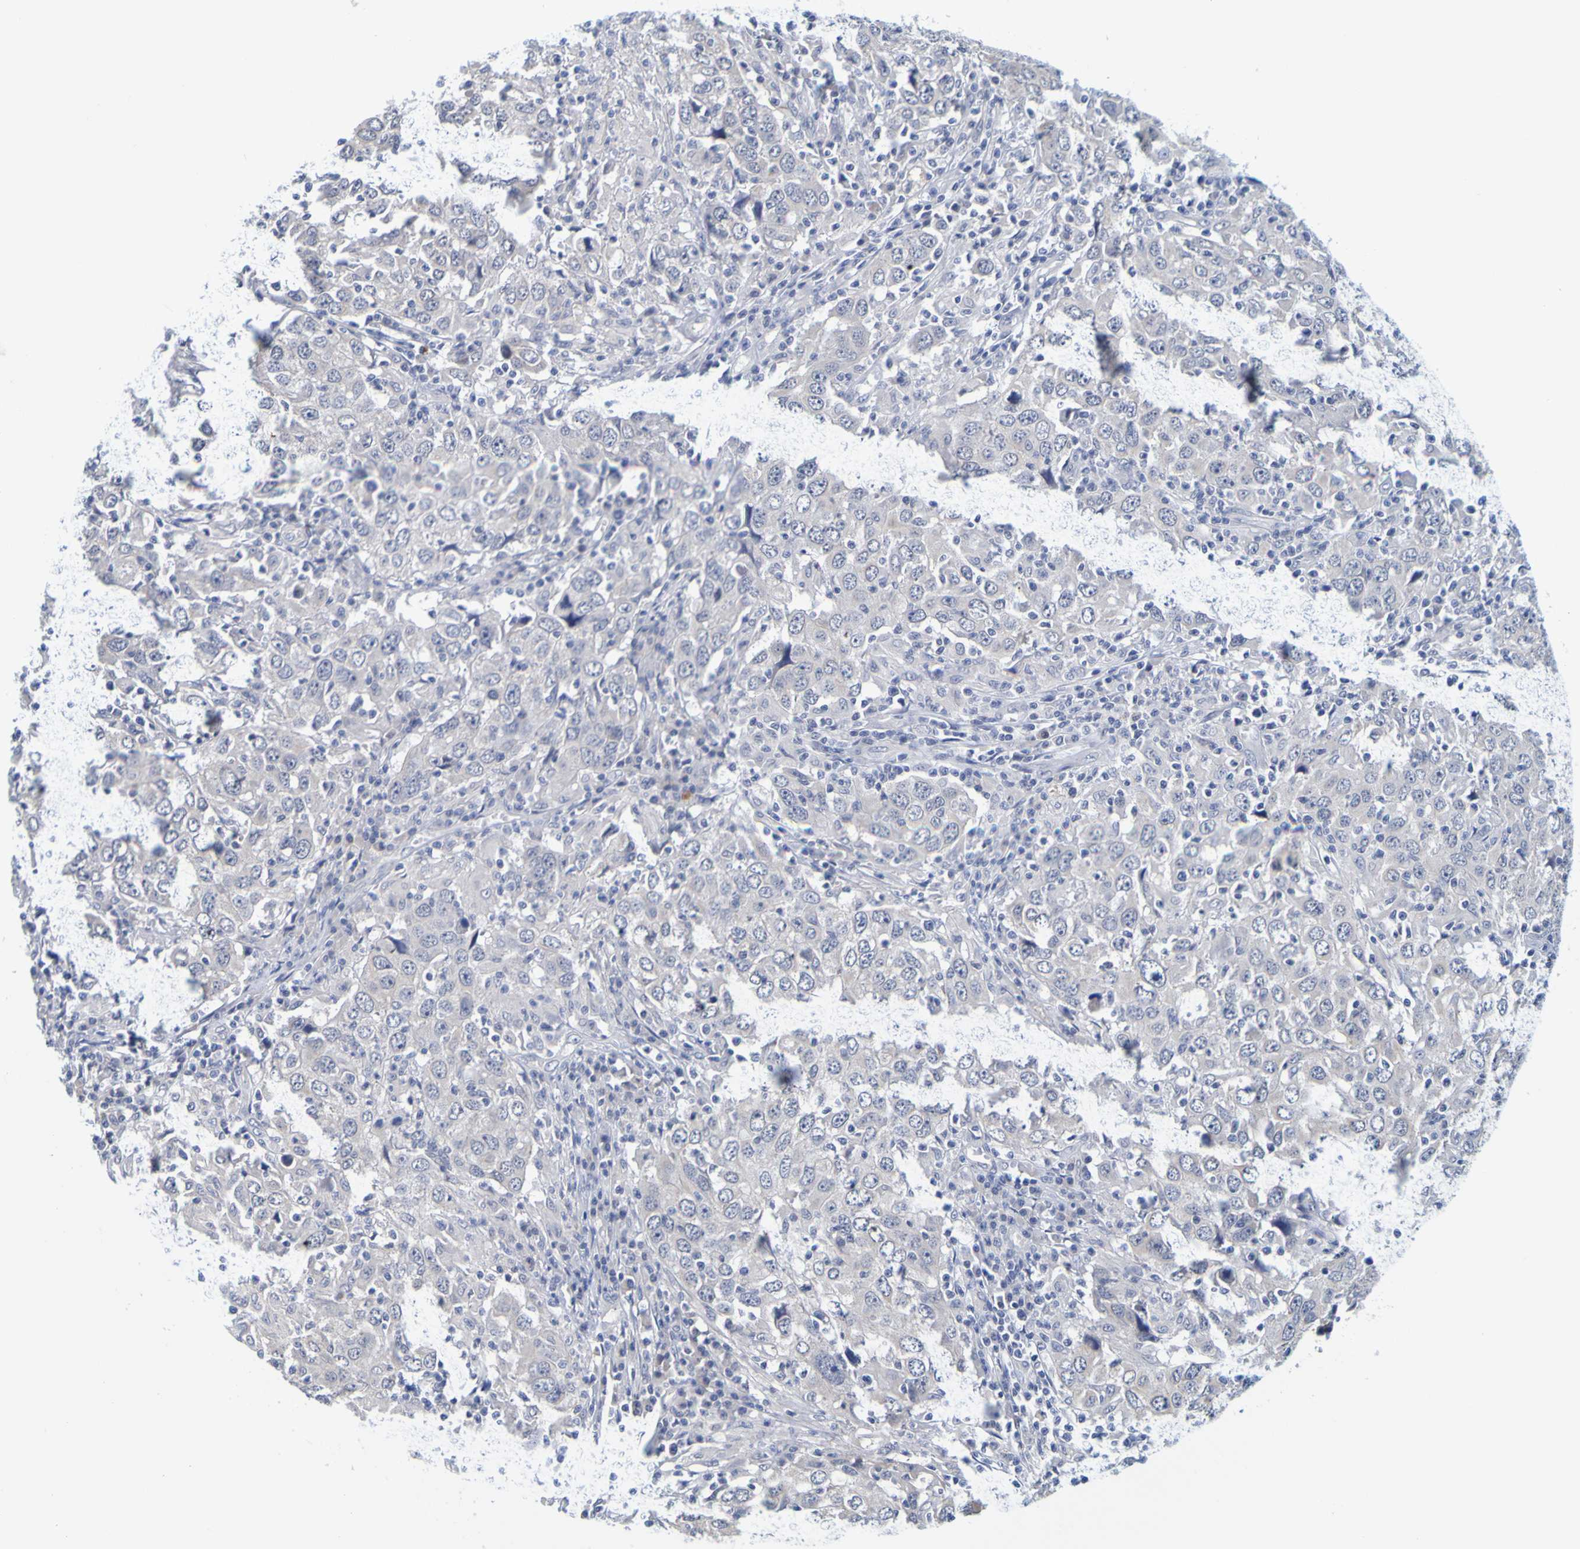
{"staining": {"intensity": "negative", "quantity": "none", "location": "none"}, "tissue": "head and neck cancer", "cell_type": "Tumor cells", "image_type": "cancer", "snomed": [{"axis": "morphology", "description": "Adenocarcinoma, NOS"}, {"axis": "topography", "description": "Salivary gland"}, {"axis": "topography", "description": "Head-Neck"}], "caption": "This is a micrograph of IHC staining of head and neck adenocarcinoma, which shows no expression in tumor cells. (DAB immunohistochemistry (IHC) with hematoxylin counter stain).", "gene": "ENDOU", "patient": {"sex": "female", "age": 65}}